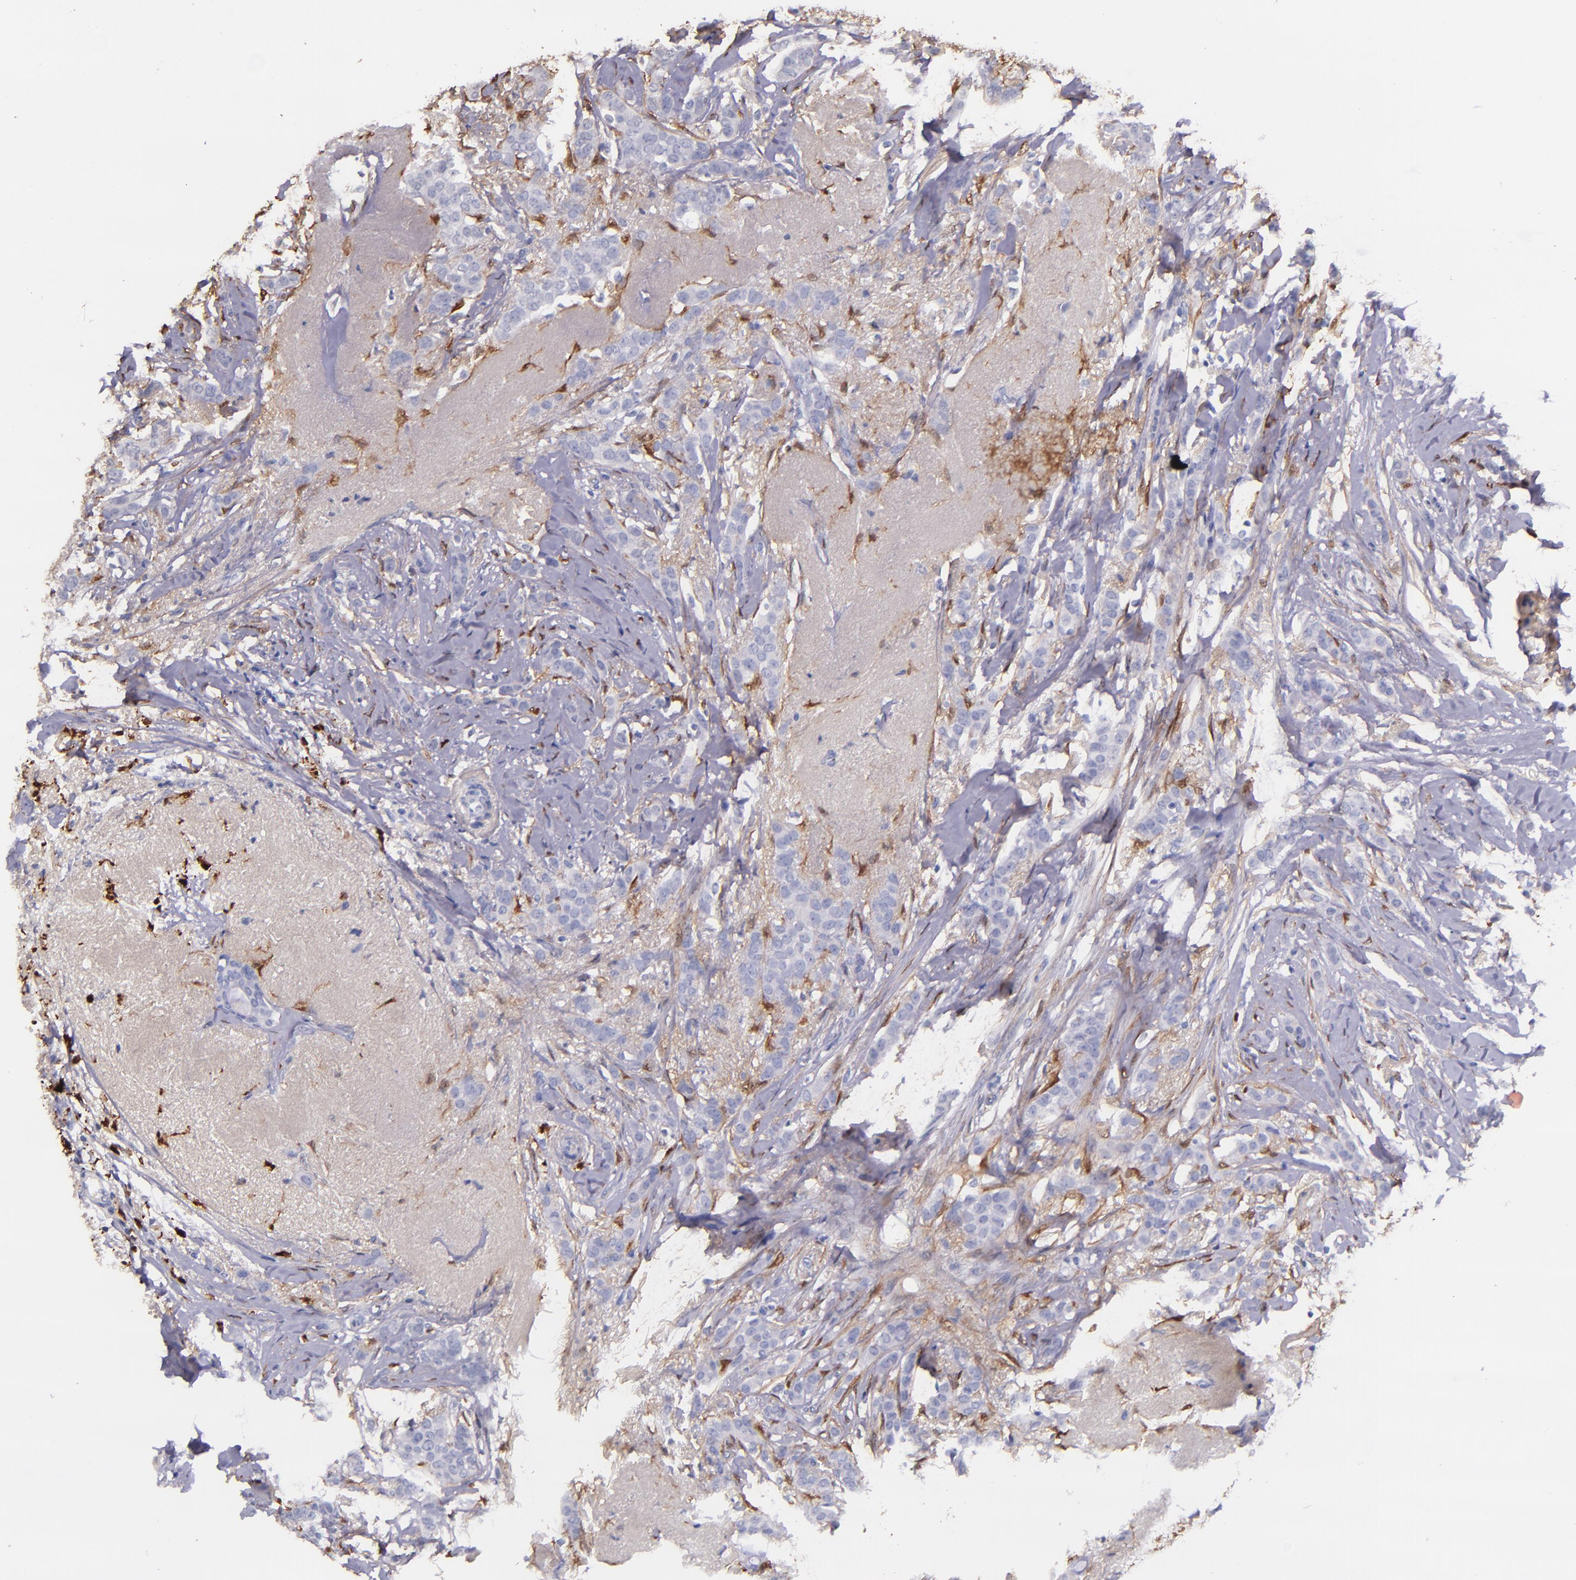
{"staining": {"intensity": "negative", "quantity": "none", "location": "none"}, "tissue": "breast cancer", "cell_type": "Tumor cells", "image_type": "cancer", "snomed": [{"axis": "morphology", "description": "Lobular carcinoma"}, {"axis": "topography", "description": "Breast"}], "caption": "Tumor cells are negative for brown protein staining in breast cancer (lobular carcinoma).", "gene": "F13A1", "patient": {"sex": "female", "age": 55}}